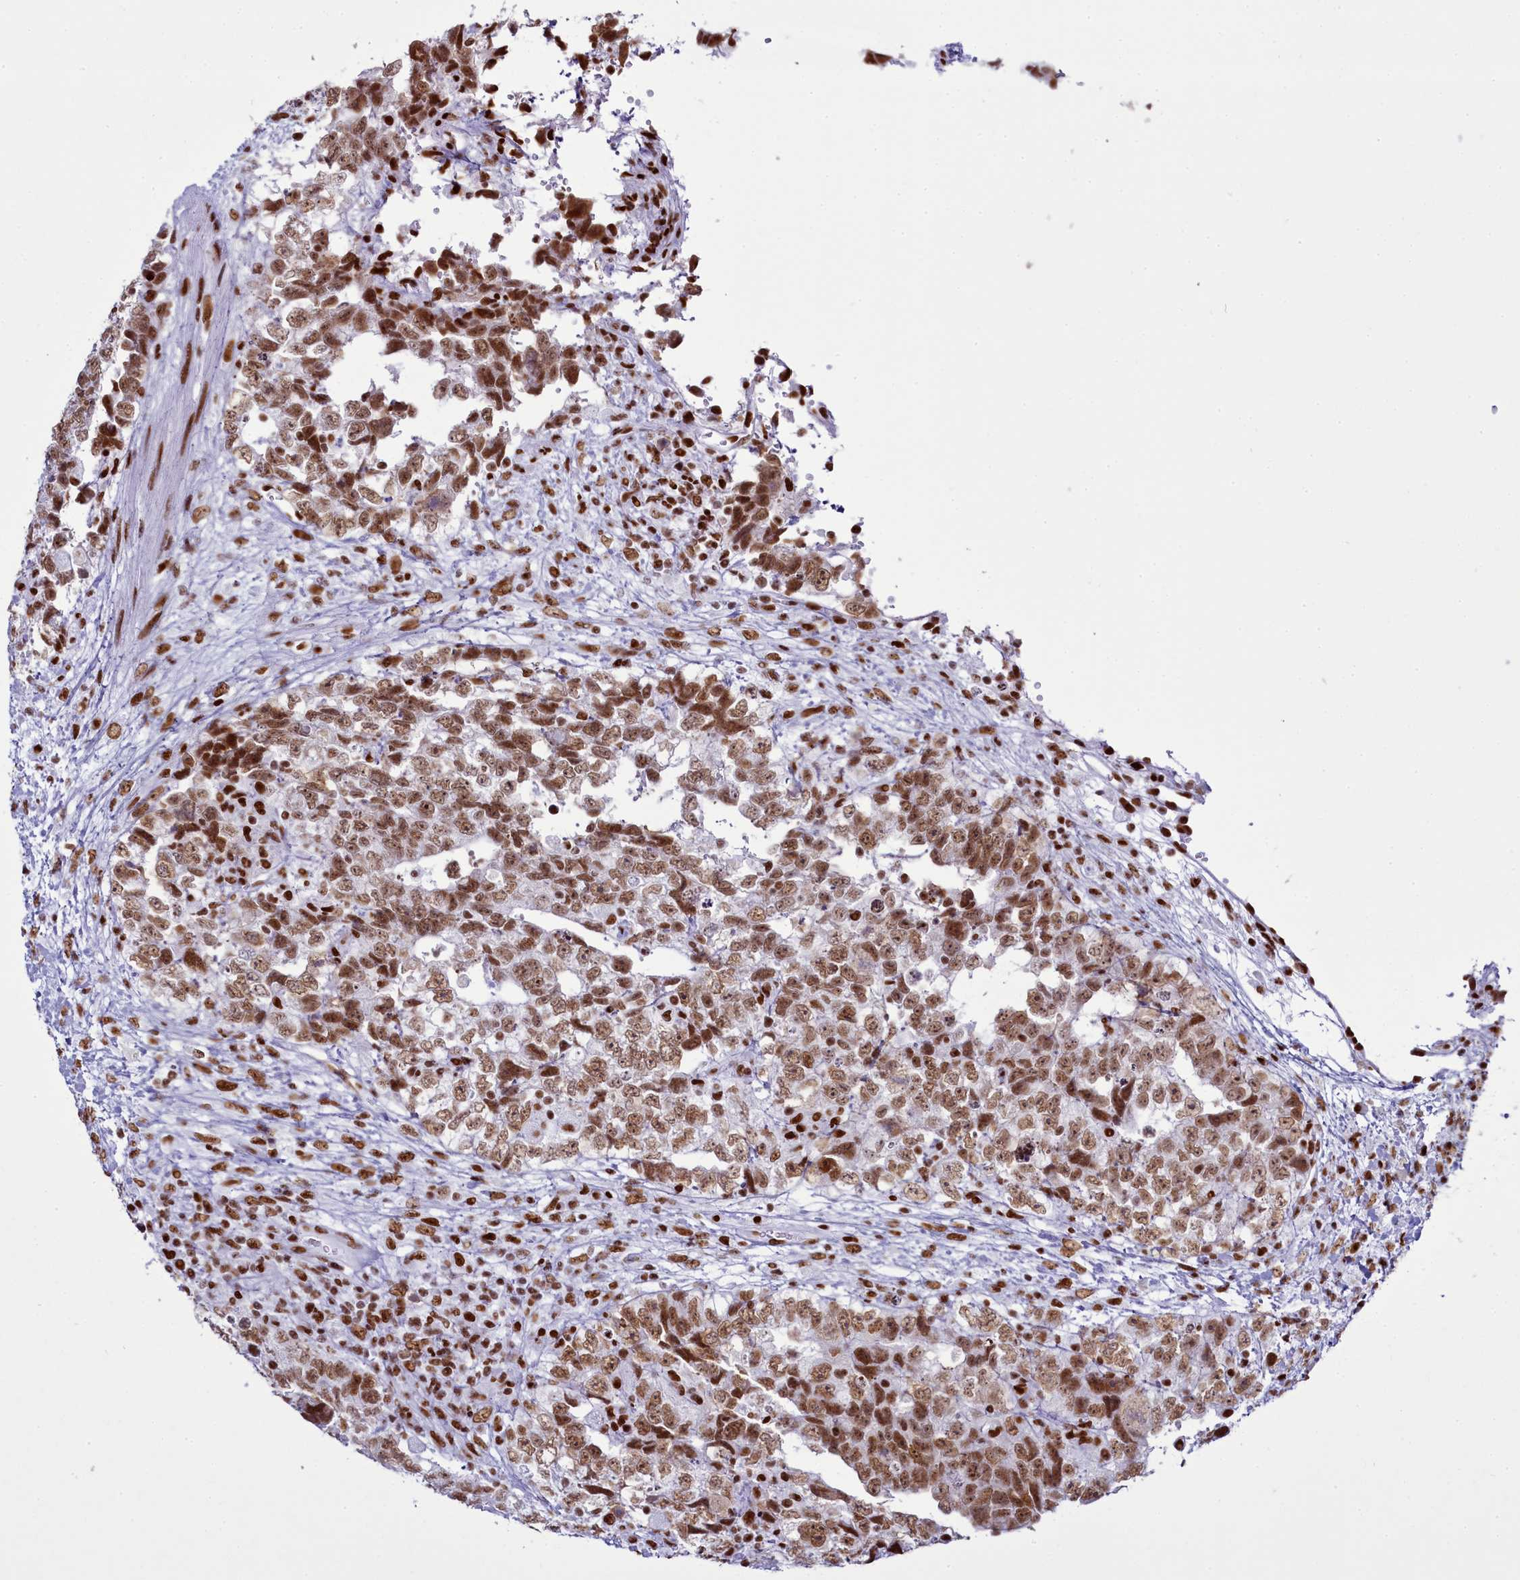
{"staining": {"intensity": "moderate", "quantity": ">75%", "location": "nuclear"}, "tissue": "testis cancer", "cell_type": "Tumor cells", "image_type": "cancer", "snomed": [{"axis": "morphology", "description": "Carcinoma, Embryonal, NOS"}, {"axis": "topography", "description": "Testis"}], "caption": "The histopathology image displays staining of testis cancer (embryonal carcinoma), revealing moderate nuclear protein expression (brown color) within tumor cells.", "gene": "RALY", "patient": {"sex": "male", "age": 37}}